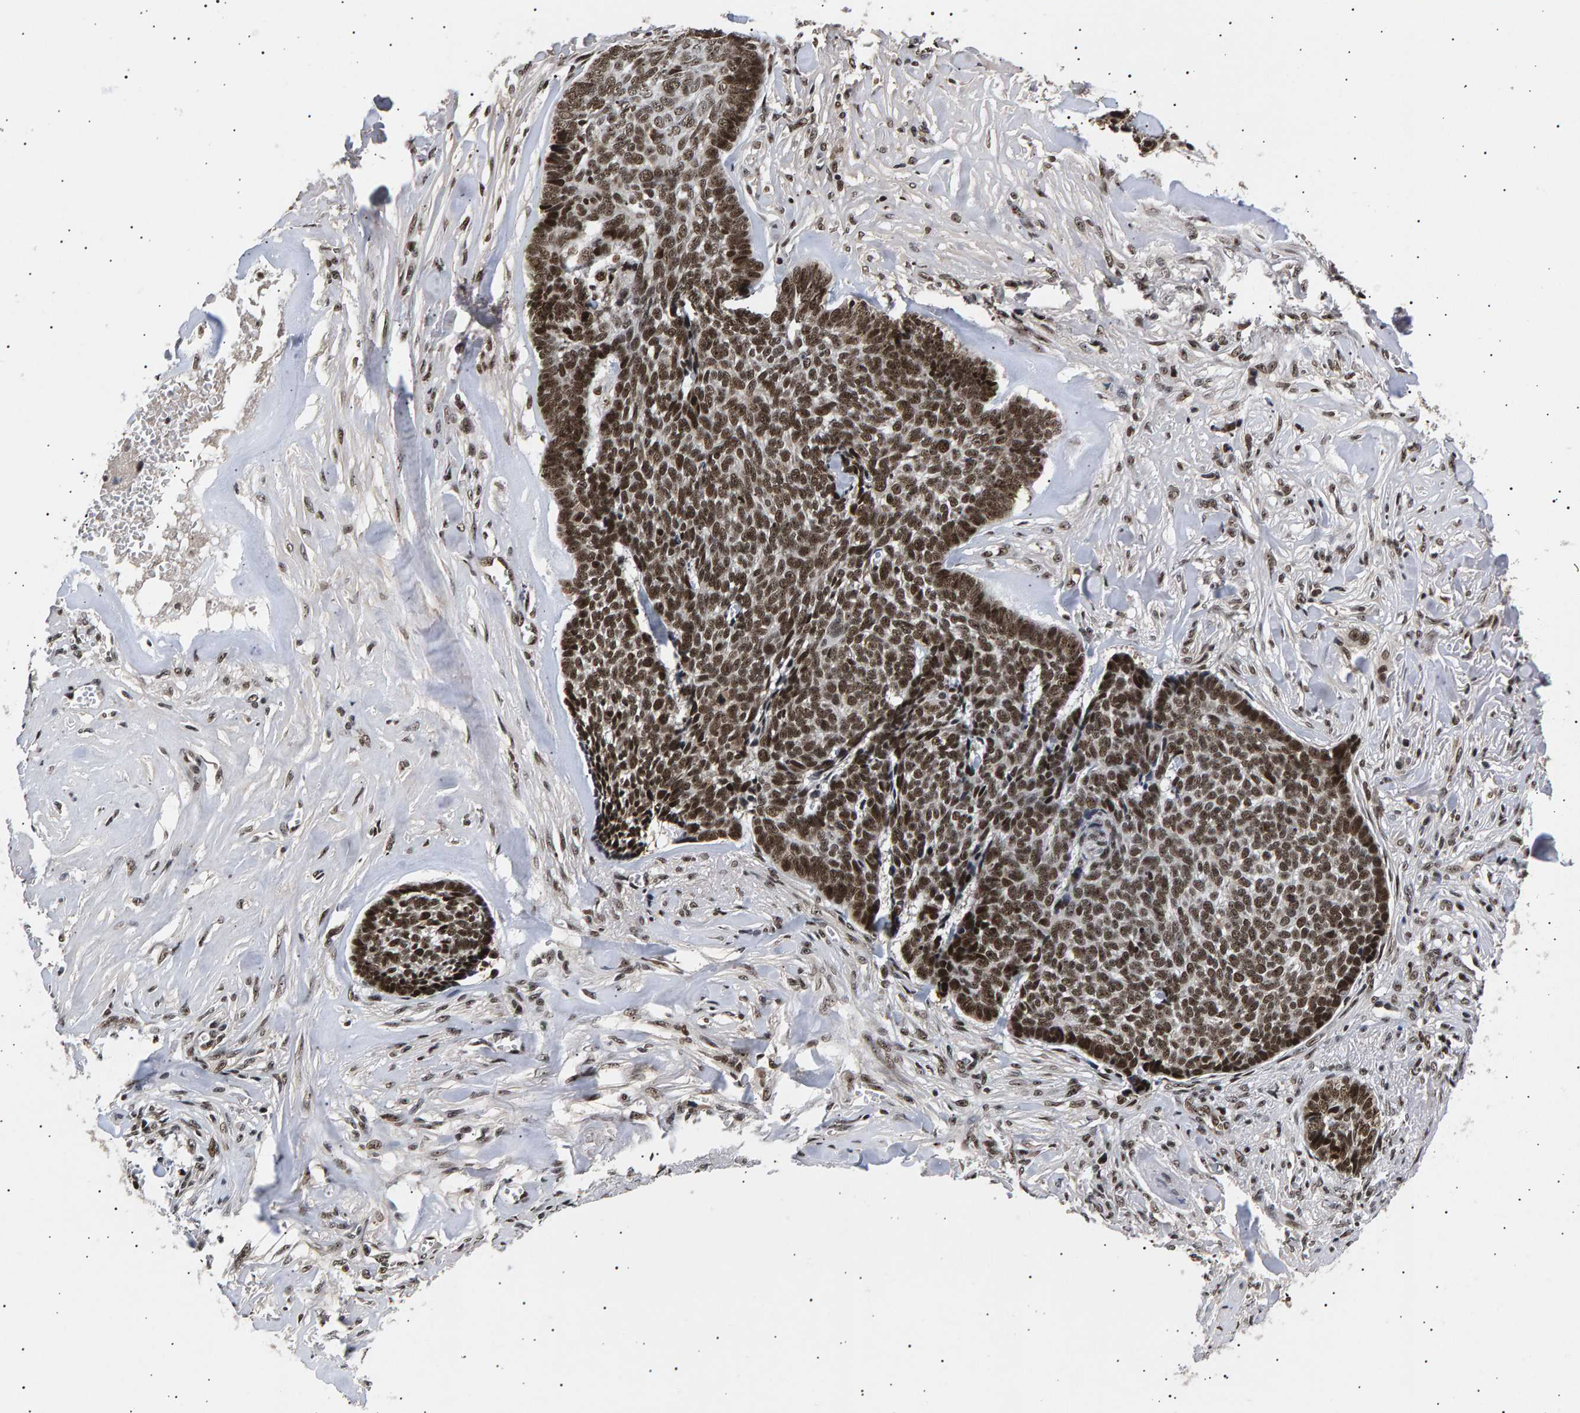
{"staining": {"intensity": "strong", "quantity": ">75%", "location": "nuclear"}, "tissue": "skin cancer", "cell_type": "Tumor cells", "image_type": "cancer", "snomed": [{"axis": "morphology", "description": "Basal cell carcinoma"}, {"axis": "topography", "description": "Skin"}], "caption": "This is an image of IHC staining of skin cancer, which shows strong positivity in the nuclear of tumor cells.", "gene": "ANKRD40", "patient": {"sex": "male", "age": 84}}